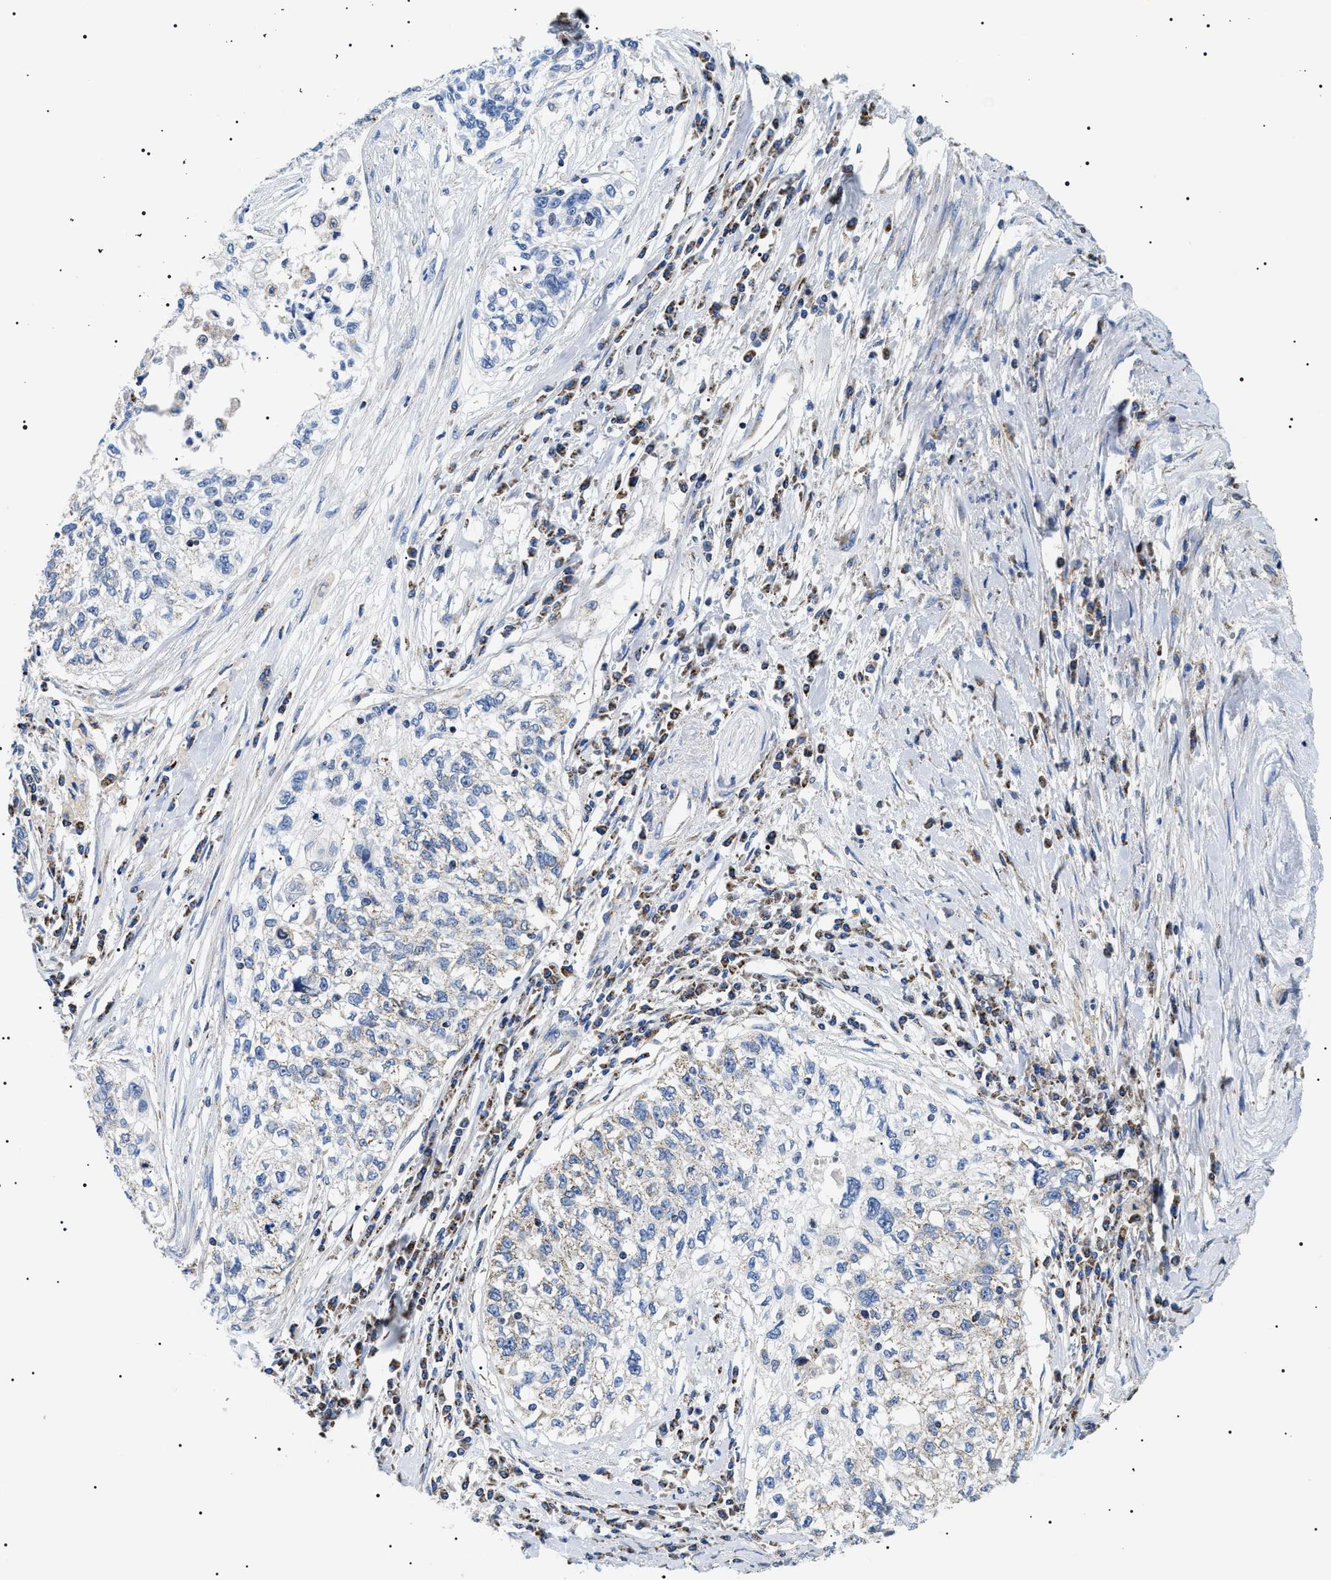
{"staining": {"intensity": "weak", "quantity": "<25%", "location": "cytoplasmic/membranous"}, "tissue": "cervical cancer", "cell_type": "Tumor cells", "image_type": "cancer", "snomed": [{"axis": "morphology", "description": "Squamous cell carcinoma, NOS"}, {"axis": "topography", "description": "Cervix"}], "caption": "DAB immunohistochemical staining of human cervical cancer (squamous cell carcinoma) exhibits no significant expression in tumor cells. (DAB immunohistochemistry, high magnification).", "gene": "OXSM", "patient": {"sex": "female", "age": 57}}